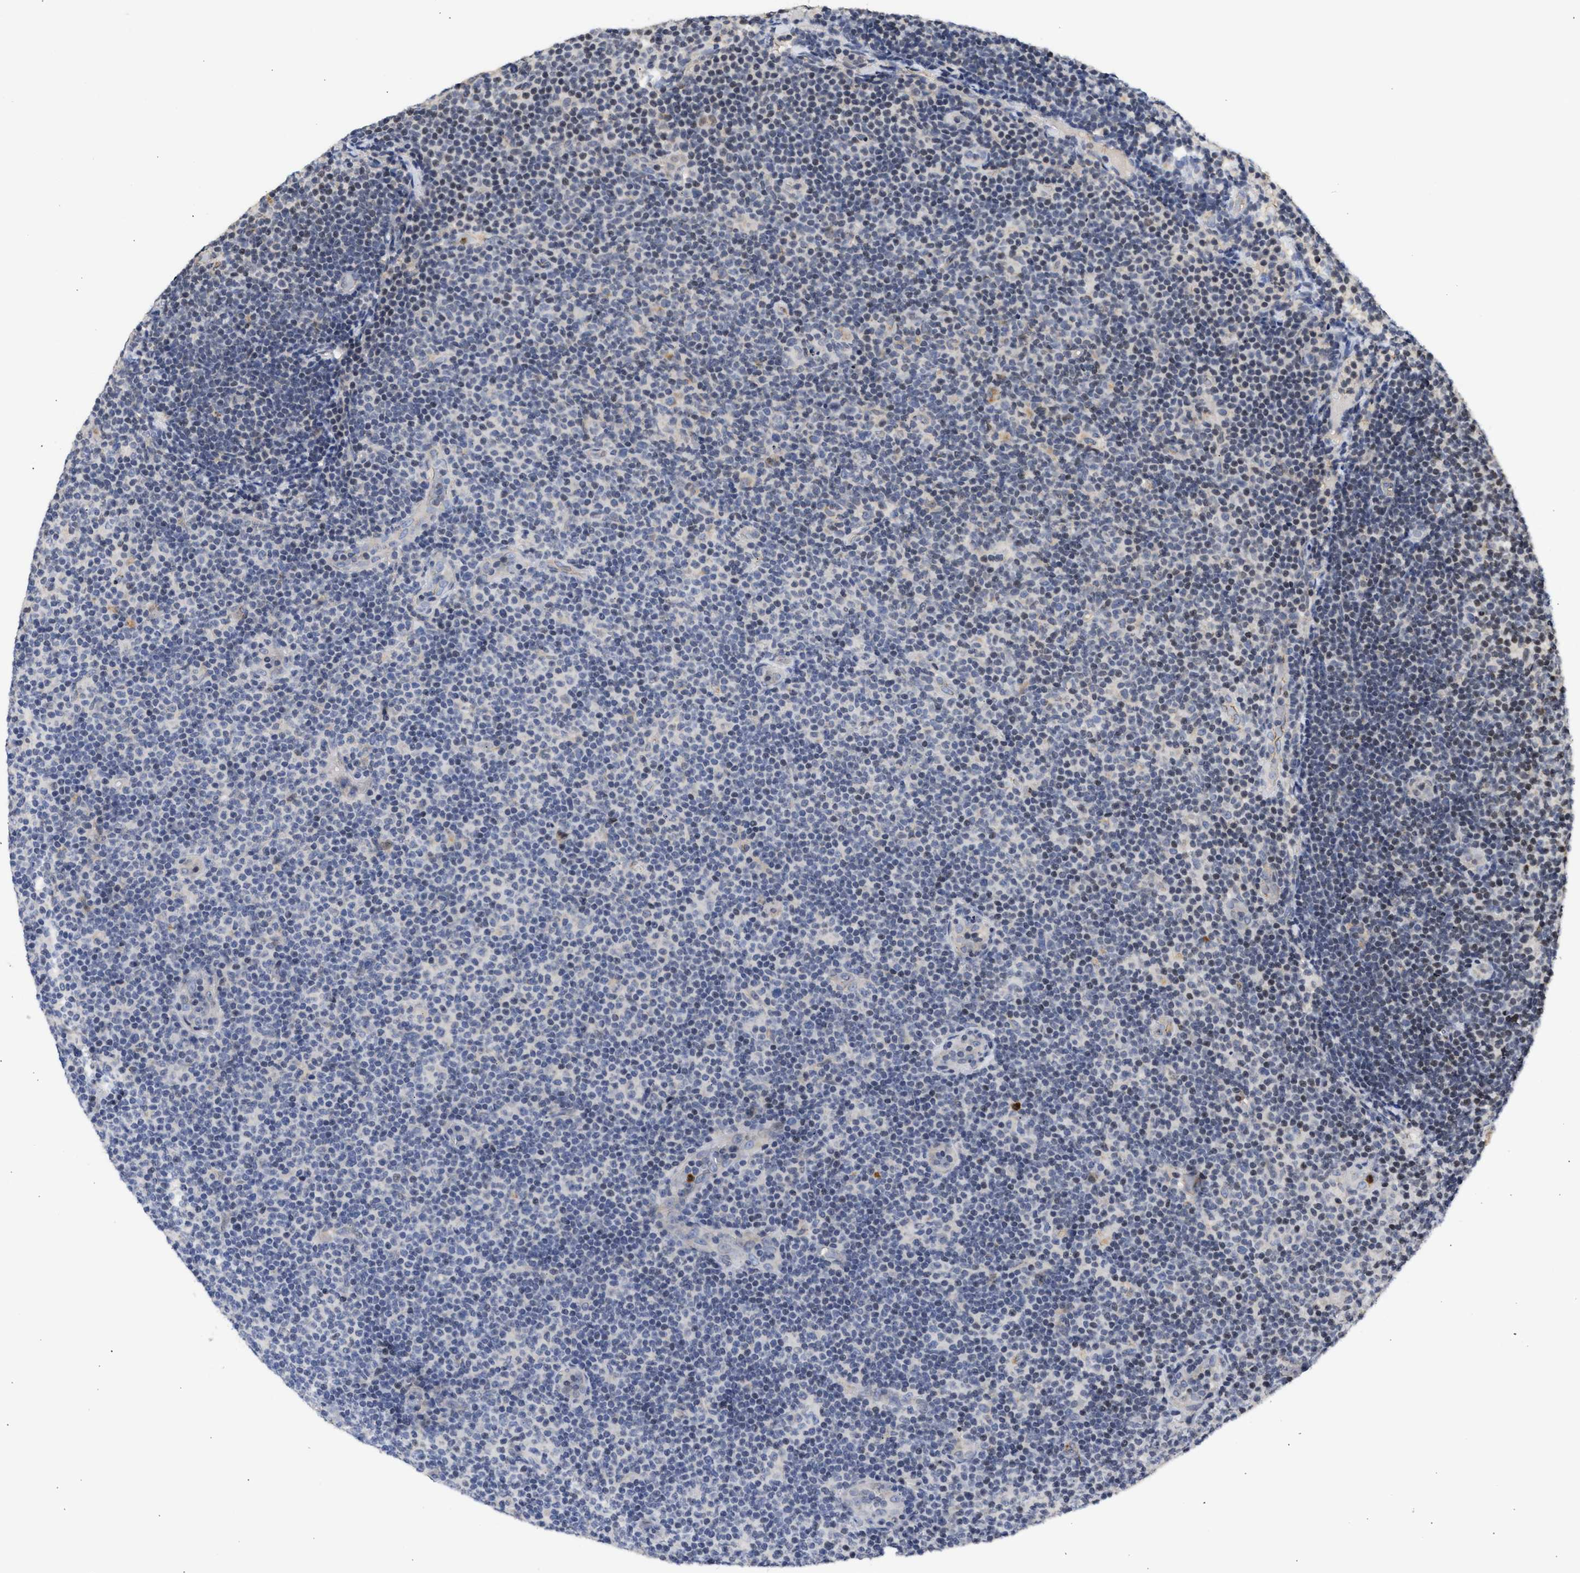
{"staining": {"intensity": "negative", "quantity": "none", "location": "none"}, "tissue": "lymphoma", "cell_type": "Tumor cells", "image_type": "cancer", "snomed": [{"axis": "morphology", "description": "Malignant lymphoma, non-Hodgkin's type, Low grade"}, {"axis": "topography", "description": "Lymph node"}], "caption": "Lymphoma was stained to show a protein in brown. There is no significant expression in tumor cells. (DAB (3,3'-diaminobenzidine) immunohistochemistry (IHC) visualized using brightfield microscopy, high magnification).", "gene": "ENSG00000142539", "patient": {"sex": "male", "age": 83}}